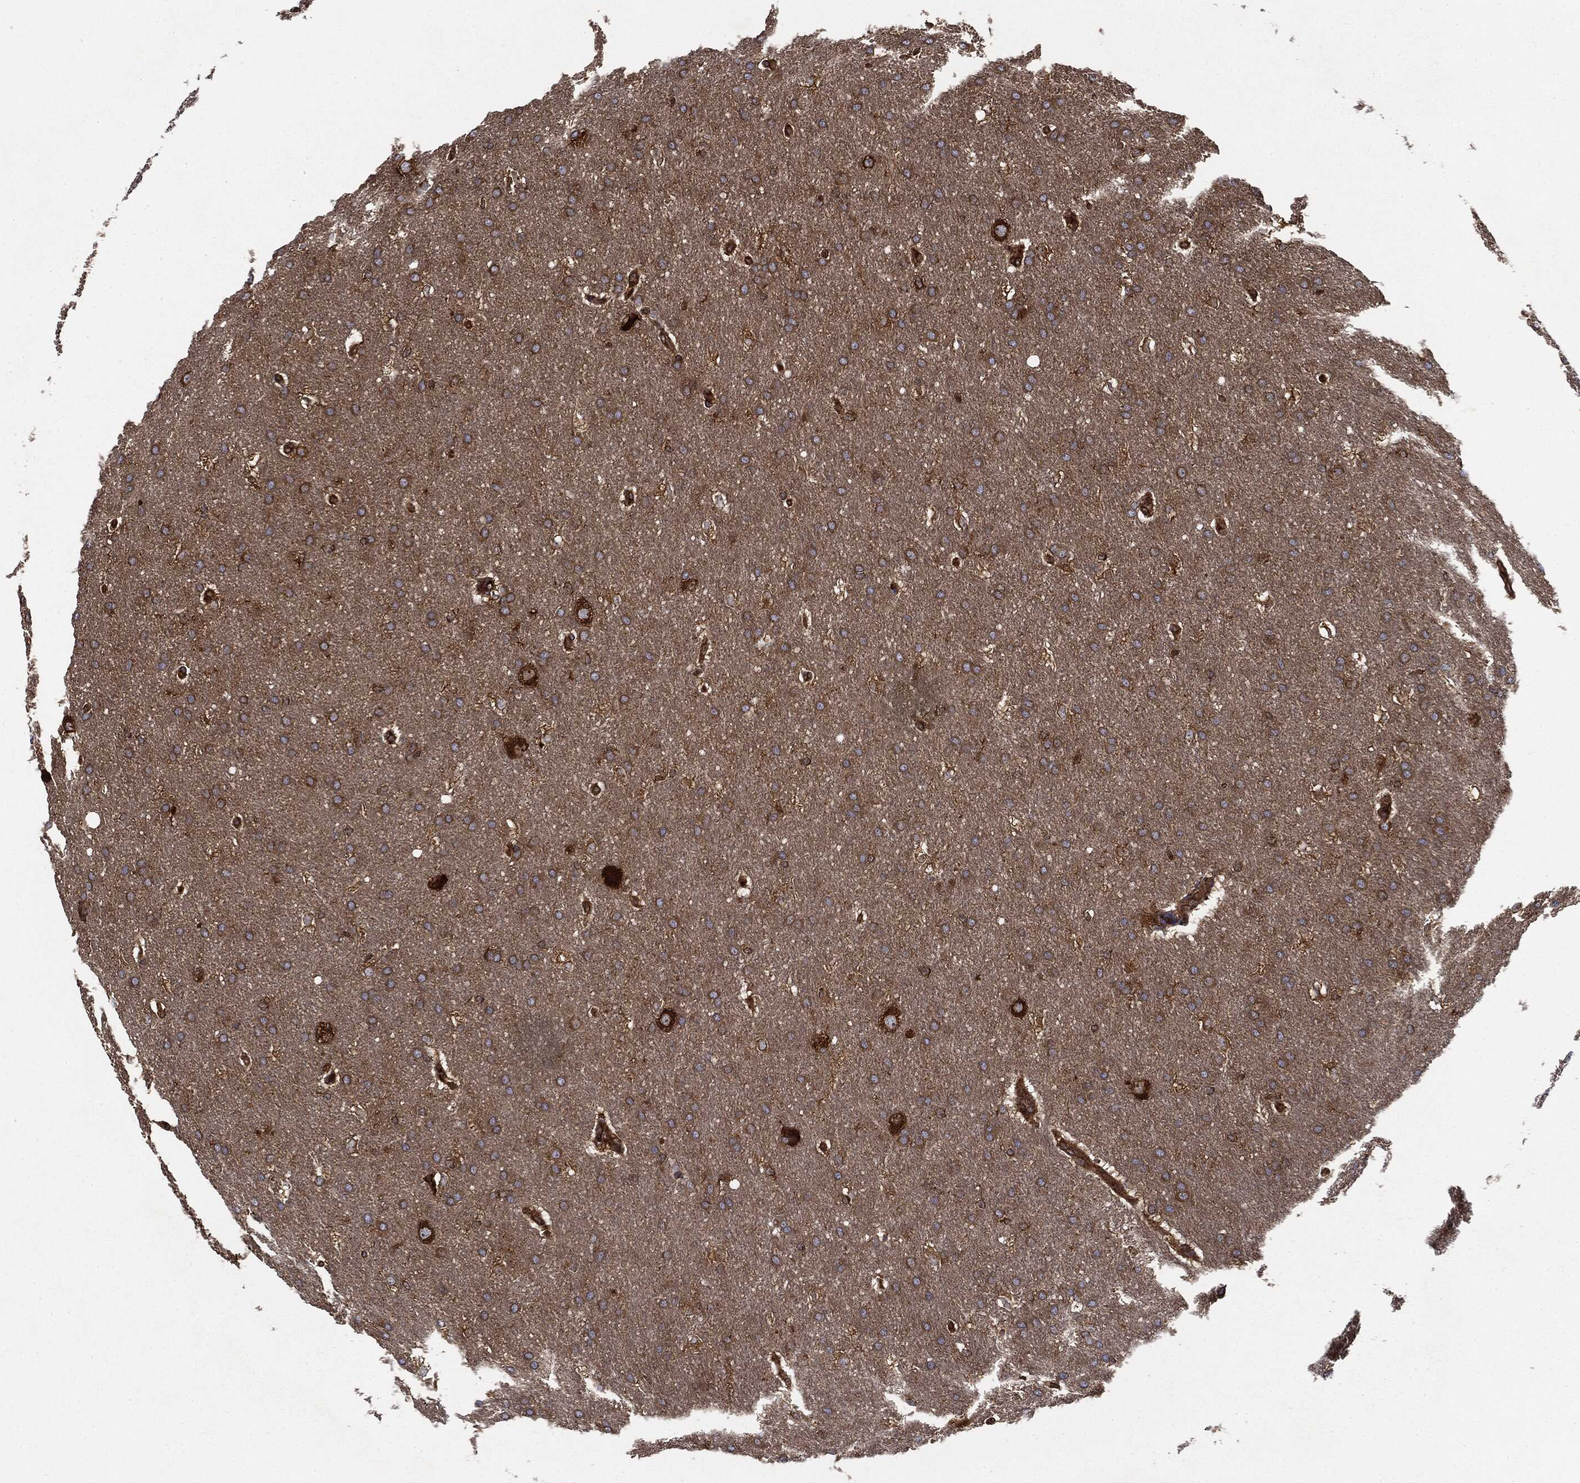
{"staining": {"intensity": "moderate", "quantity": "25%-75%", "location": "cytoplasmic/membranous"}, "tissue": "glioma", "cell_type": "Tumor cells", "image_type": "cancer", "snomed": [{"axis": "morphology", "description": "Glioma, malignant, Low grade"}, {"axis": "topography", "description": "Brain"}], "caption": "Human glioma stained for a protein (brown) exhibits moderate cytoplasmic/membranous positive staining in about 25%-75% of tumor cells.", "gene": "EIF2AK2", "patient": {"sex": "female", "age": 37}}